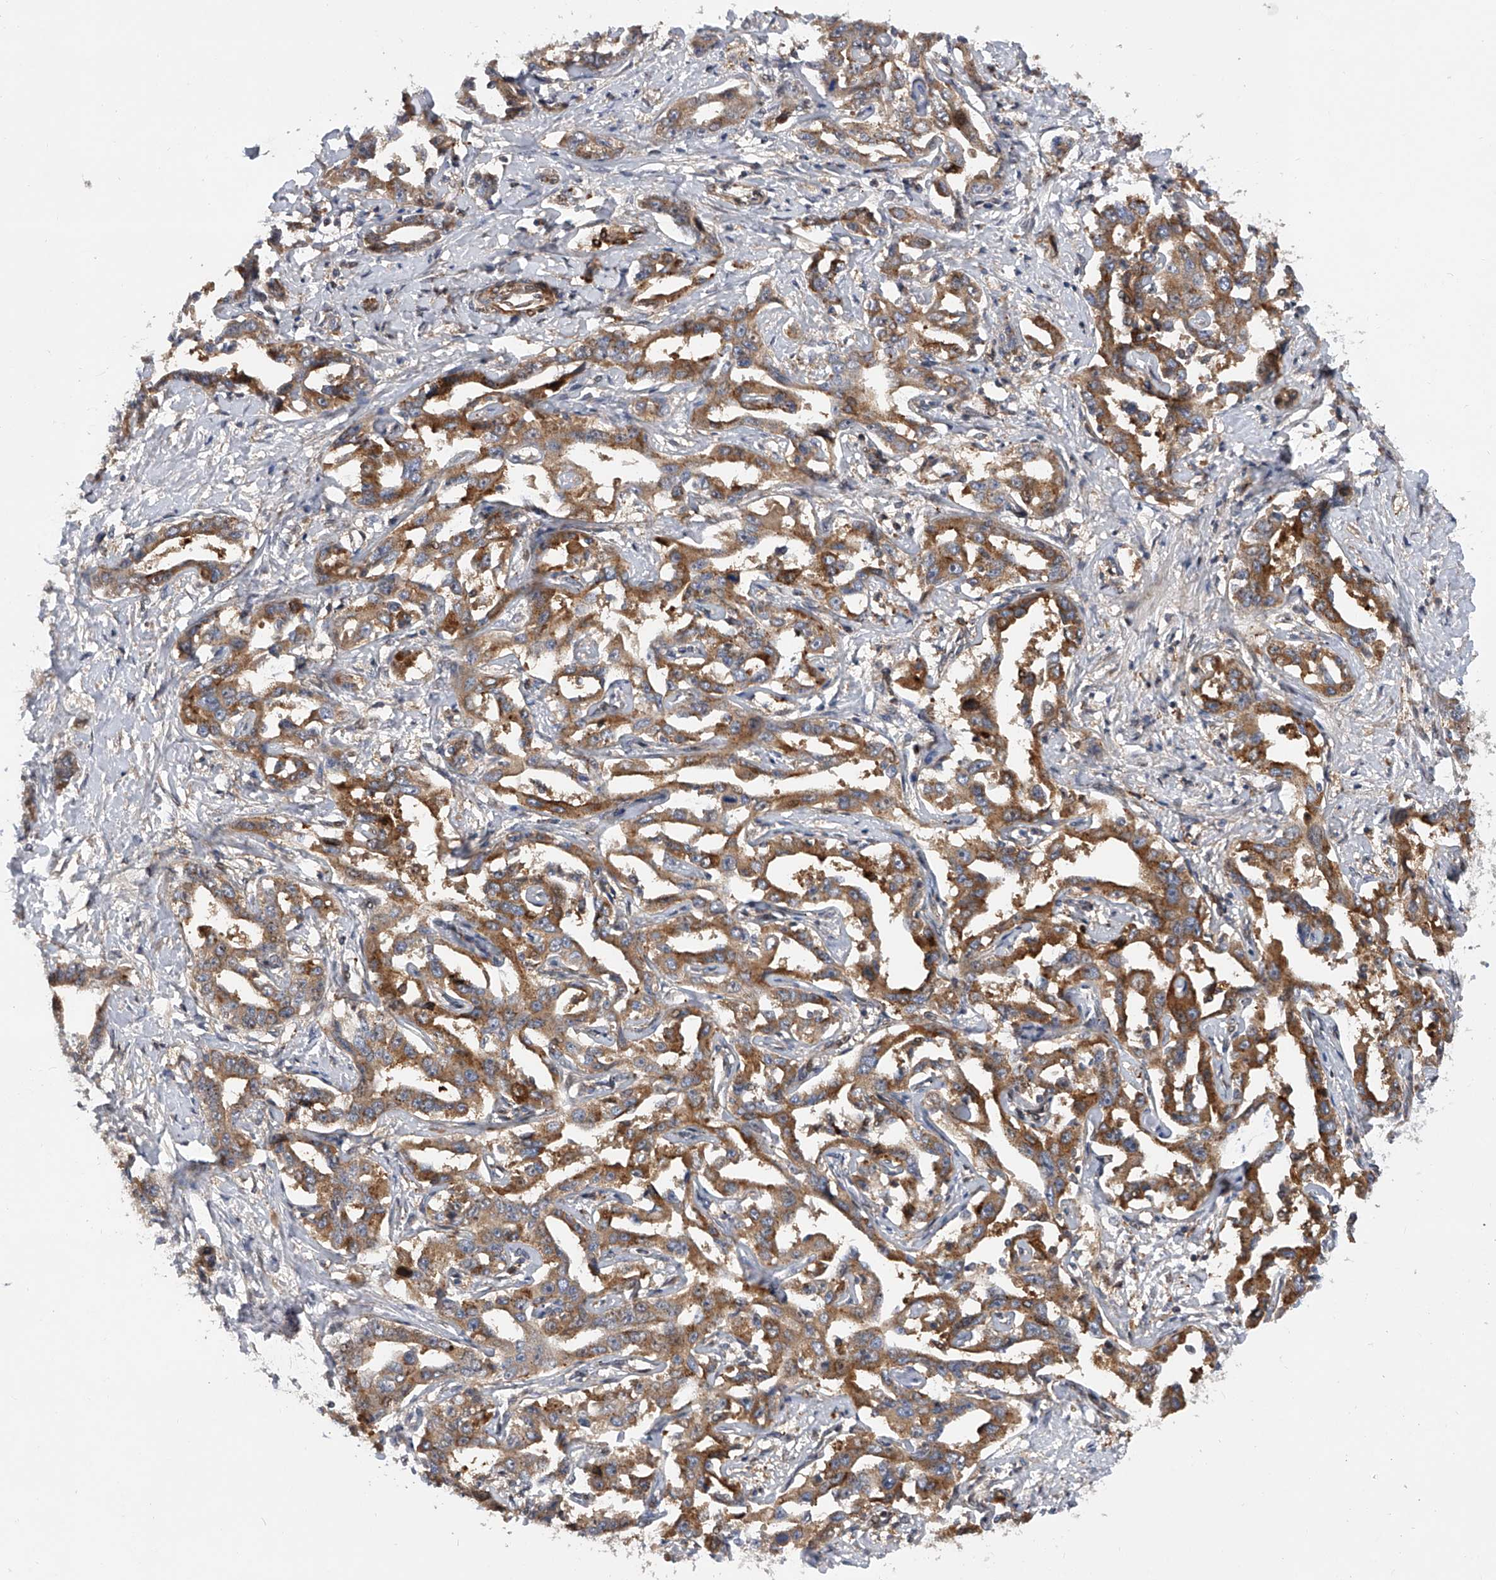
{"staining": {"intensity": "moderate", "quantity": ">75%", "location": "cytoplasmic/membranous"}, "tissue": "liver cancer", "cell_type": "Tumor cells", "image_type": "cancer", "snomed": [{"axis": "morphology", "description": "Cholangiocarcinoma"}, {"axis": "topography", "description": "Liver"}], "caption": "Immunohistochemistry of liver cholangiocarcinoma displays medium levels of moderate cytoplasmic/membranous expression in approximately >75% of tumor cells.", "gene": "PDSS2", "patient": {"sex": "male", "age": 59}}